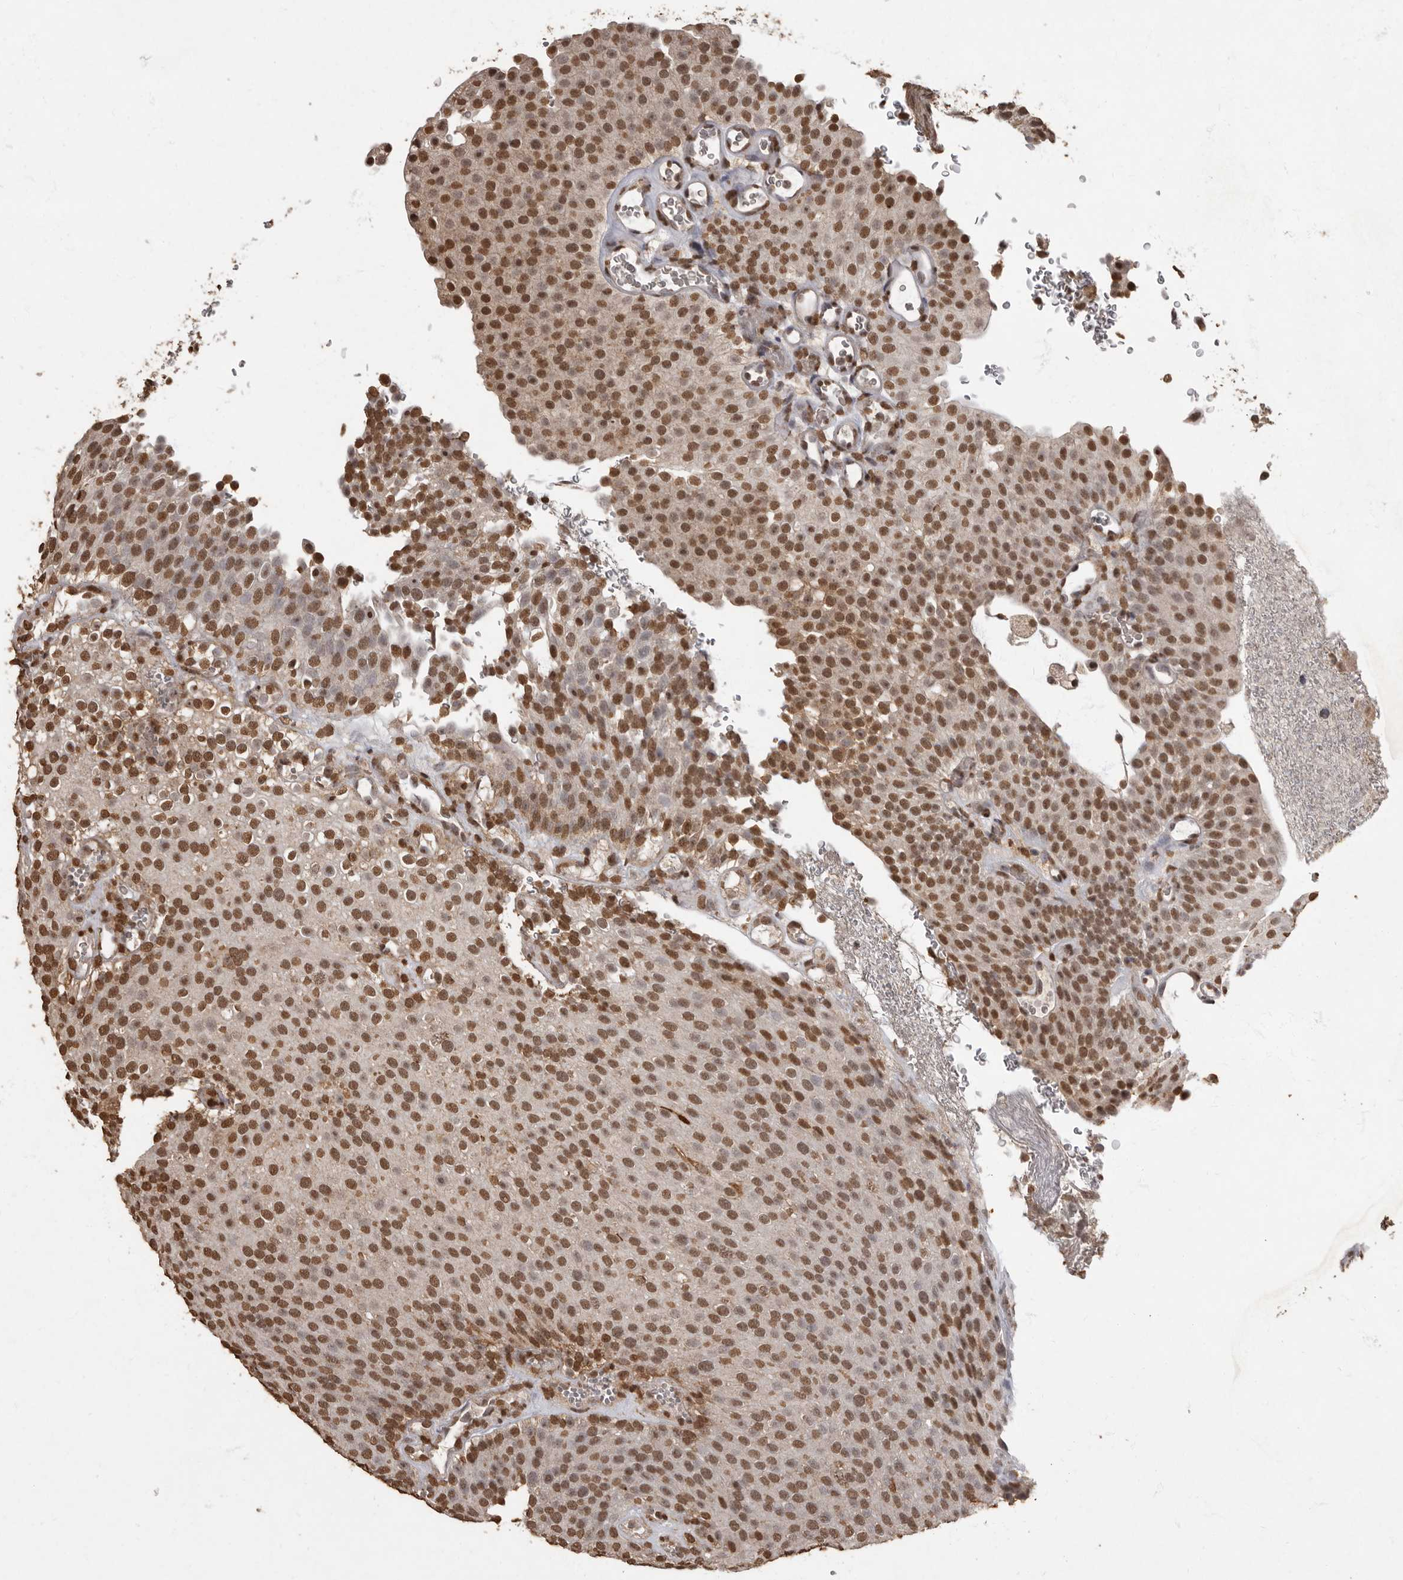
{"staining": {"intensity": "moderate", "quantity": ">75%", "location": "nuclear"}, "tissue": "urothelial cancer", "cell_type": "Tumor cells", "image_type": "cancer", "snomed": [{"axis": "morphology", "description": "Urothelial carcinoma, Low grade"}, {"axis": "topography", "description": "Urinary bladder"}], "caption": "The immunohistochemical stain shows moderate nuclear staining in tumor cells of low-grade urothelial carcinoma tissue.", "gene": "NBL1", "patient": {"sex": "male", "age": 78}}